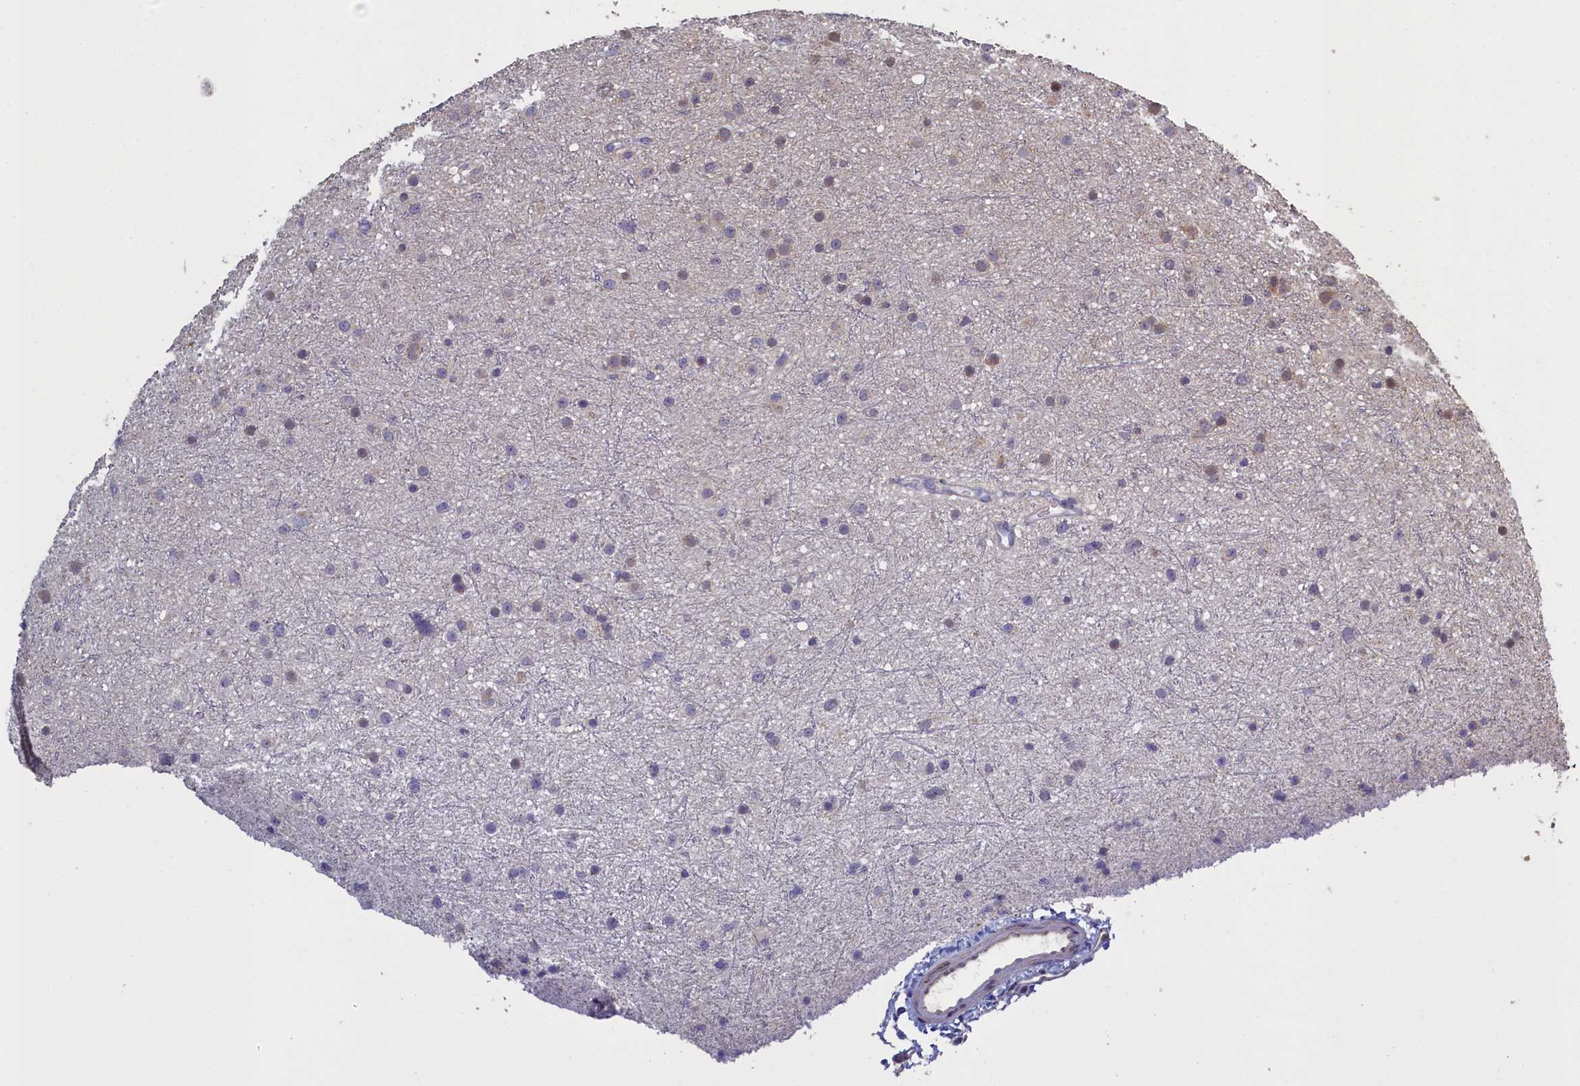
{"staining": {"intensity": "weak", "quantity": "<25%", "location": "cytoplasmic/membranous"}, "tissue": "glioma", "cell_type": "Tumor cells", "image_type": "cancer", "snomed": [{"axis": "morphology", "description": "Glioma, malignant, Low grade"}, {"axis": "topography", "description": "Cerebral cortex"}], "caption": "The image reveals no staining of tumor cells in malignant glioma (low-grade). Nuclei are stained in blue.", "gene": "UCHL3", "patient": {"sex": "female", "age": 39}}